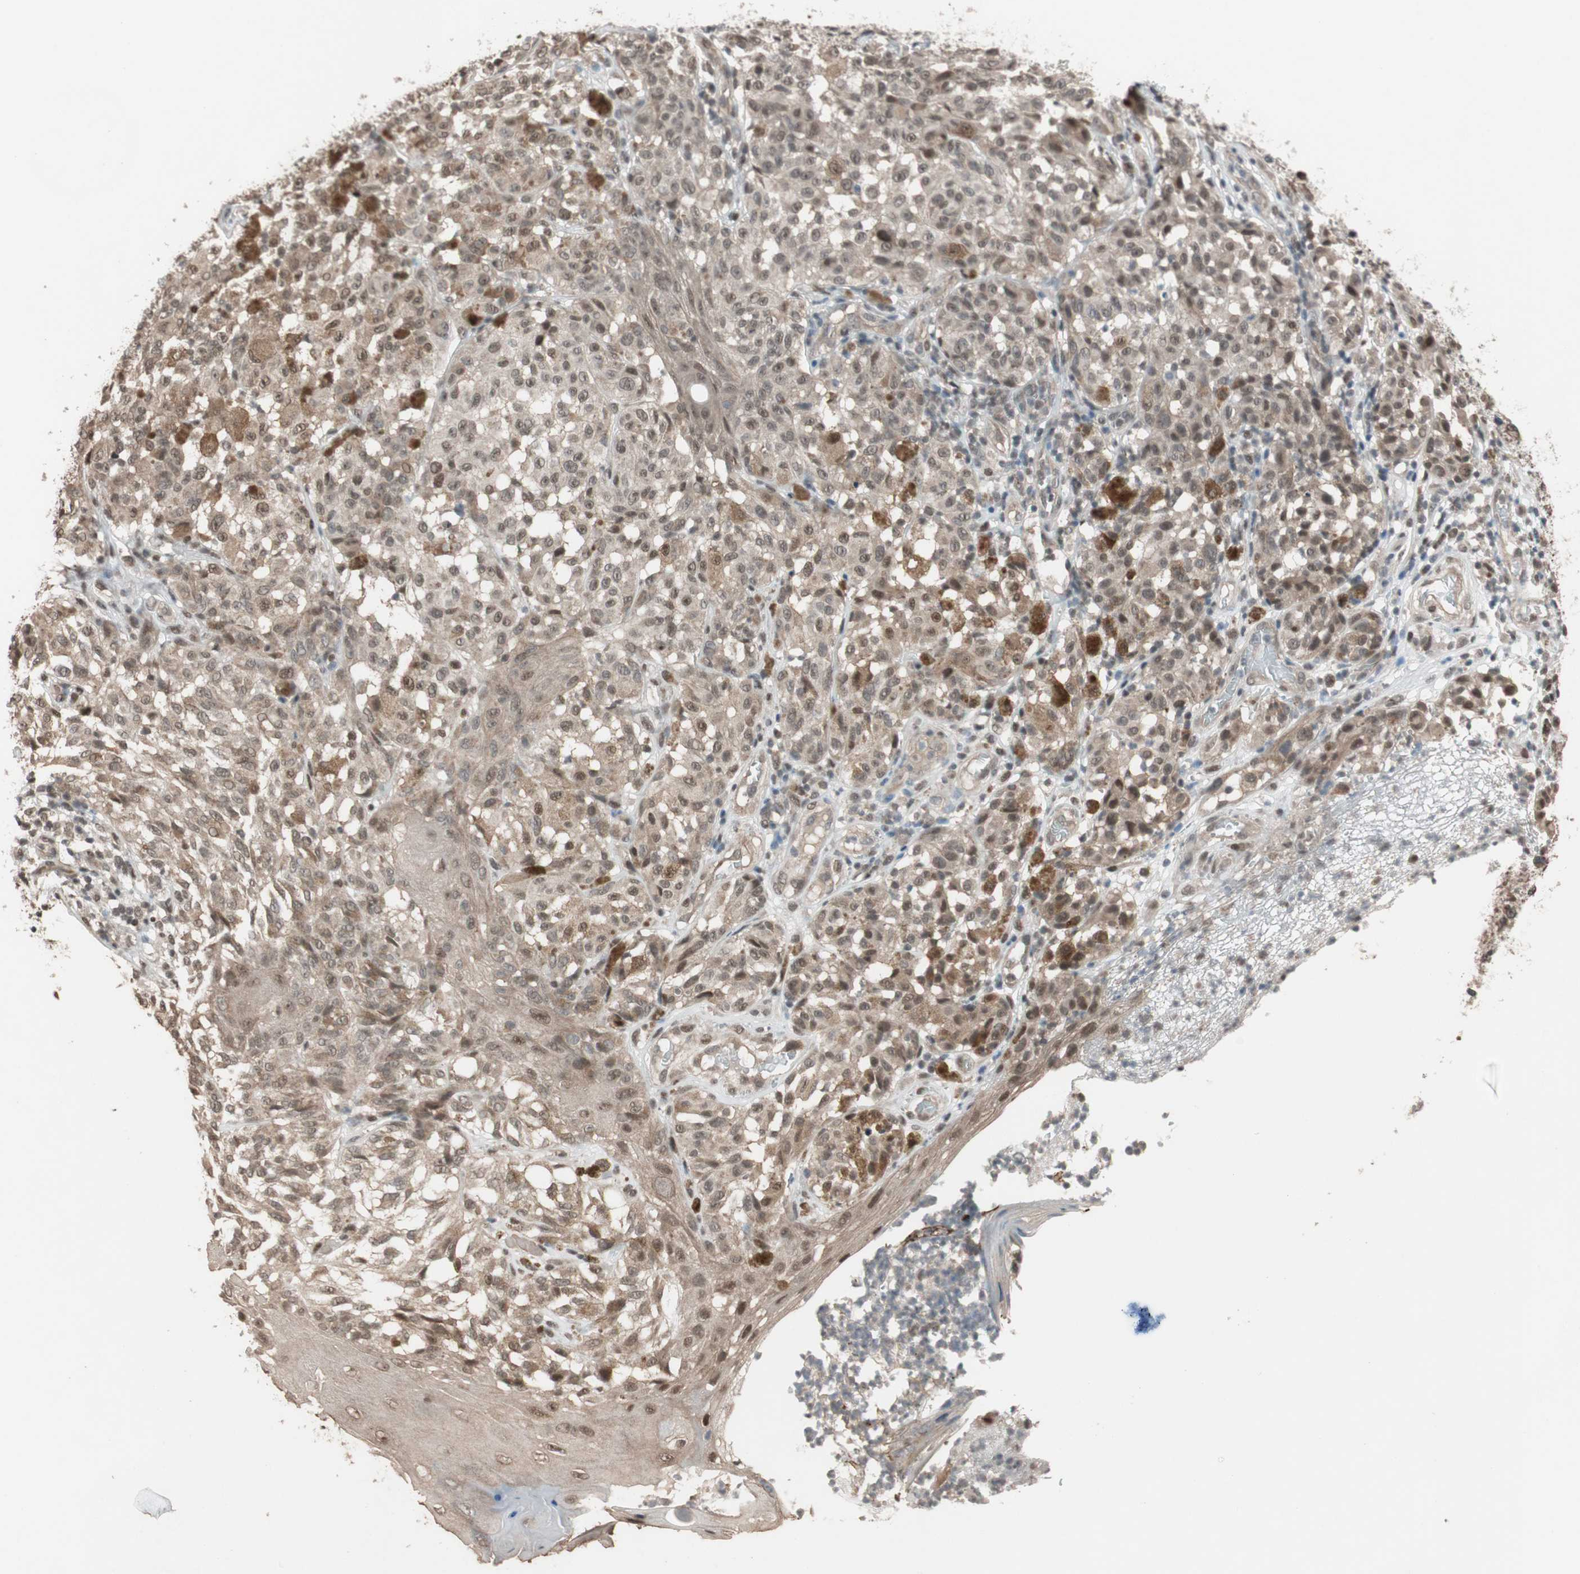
{"staining": {"intensity": "weak", "quantity": "25%-75%", "location": "cytoplasmic/membranous,nuclear"}, "tissue": "melanoma", "cell_type": "Tumor cells", "image_type": "cancer", "snomed": [{"axis": "morphology", "description": "Malignant melanoma, NOS"}, {"axis": "topography", "description": "Skin"}], "caption": "Immunohistochemistry (IHC) of human melanoma exhibits low levels of weak cytoplasmic/membranous and nuclear positivity in approximately 25%-75% of tumor cells. (DAB = brown stain, brightfield microscopy at high magnification).", "gene": "DRAP1", "patient": {"sex": "female", "age": 46}}